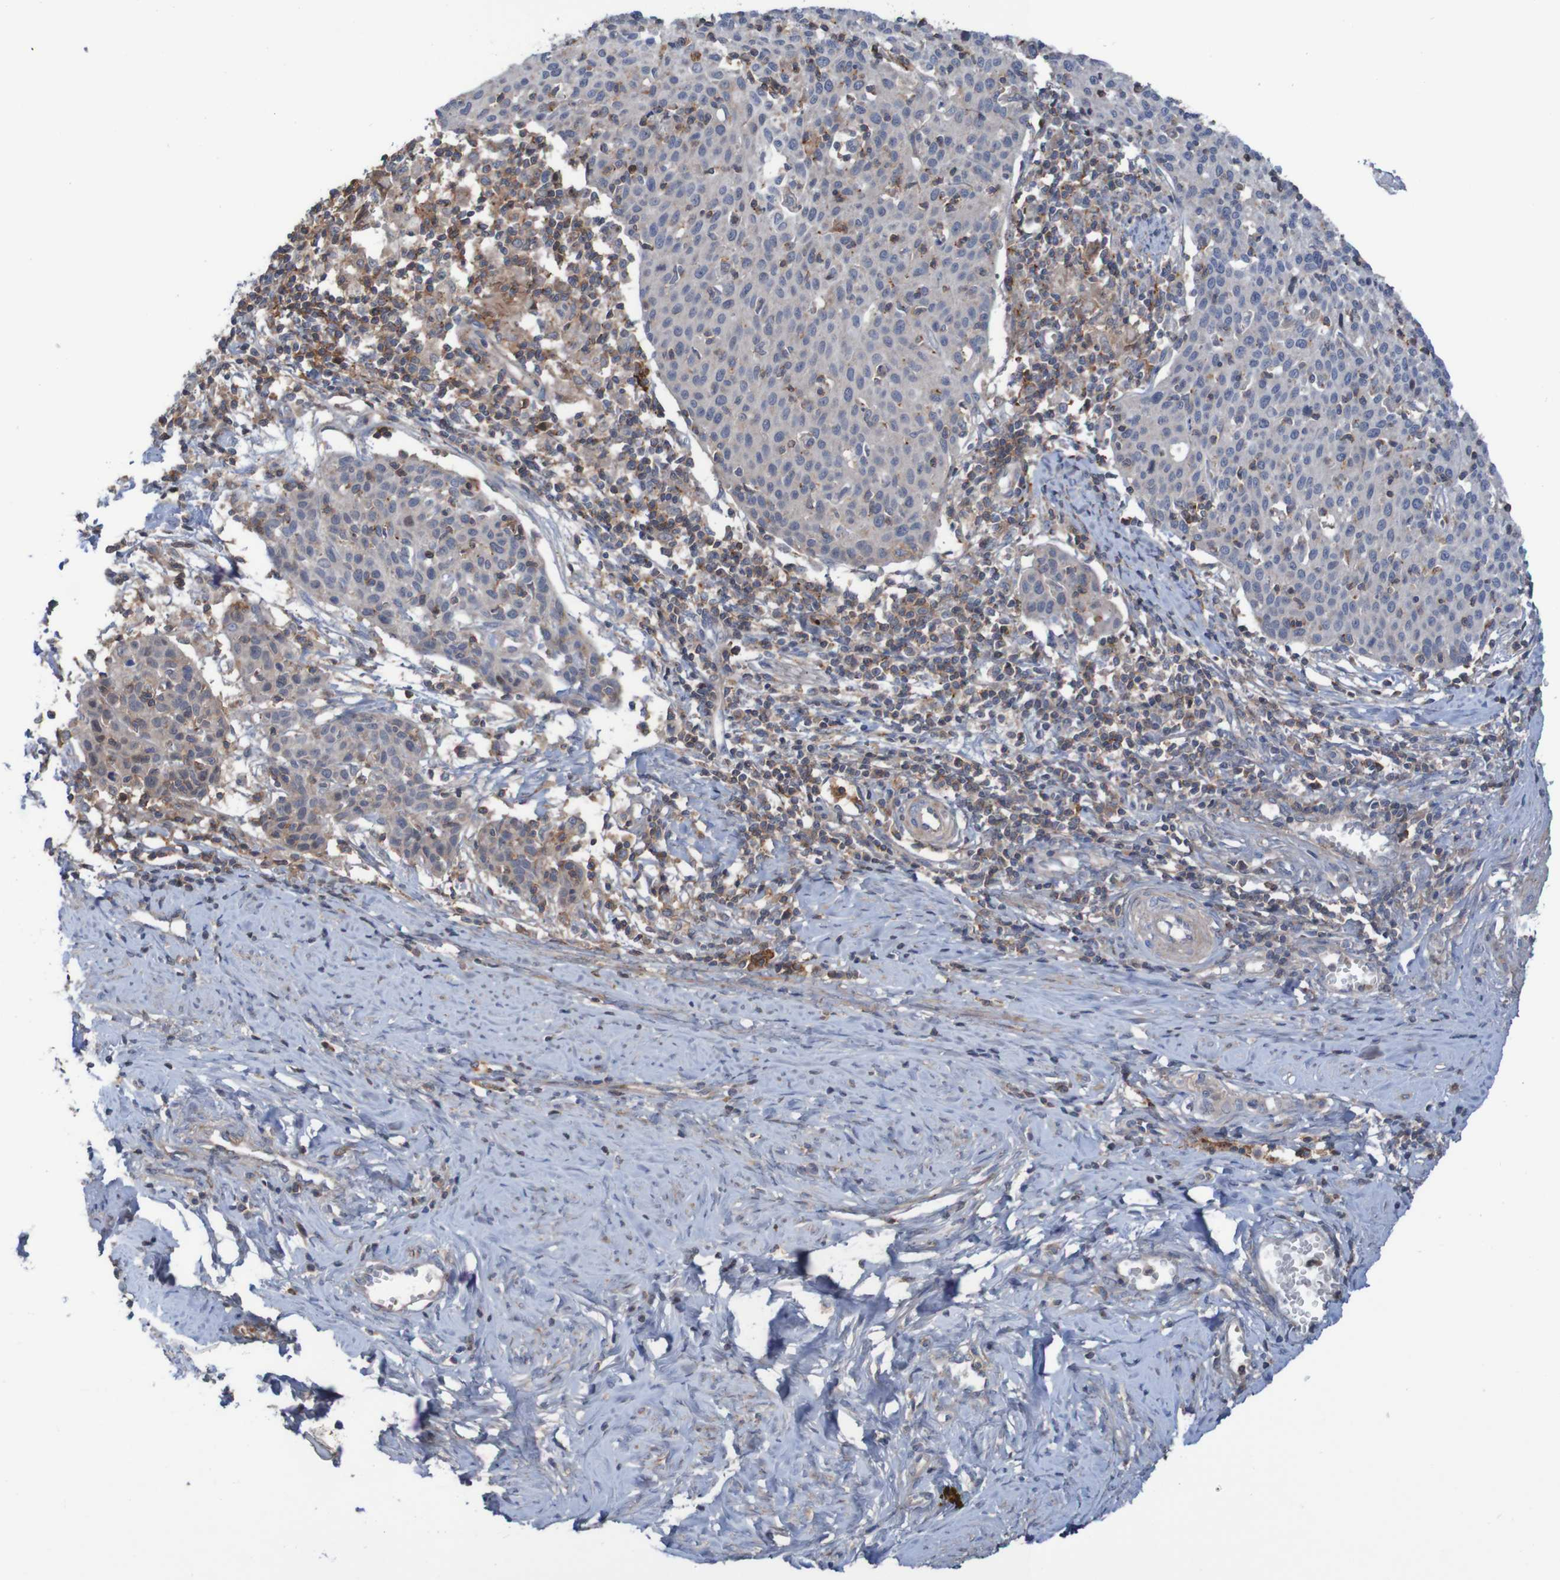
{"staining": {"intensity": "weak", "quantity": ">75%", "location": "cytoplasmic/membranous"}, "tissue": "cervical cancer", "cell_type": "Tumor cells", "image_type": "cancer", "snomed": [{"axis": "morphology", "description": "Squamous cell carcinoma, NOS"}, {"axis": "topography", "description": "Cervix"}], "caption": "IHC image of cervical cancer (squamous cell carcinoma) stained for a protein (brown), which shows low levels of weak cytoplasmic/membranous positivity in approximately >75% of tumor cells.", "gene": "PDGFB", "patient": {"sex": "female", "age": 38}}